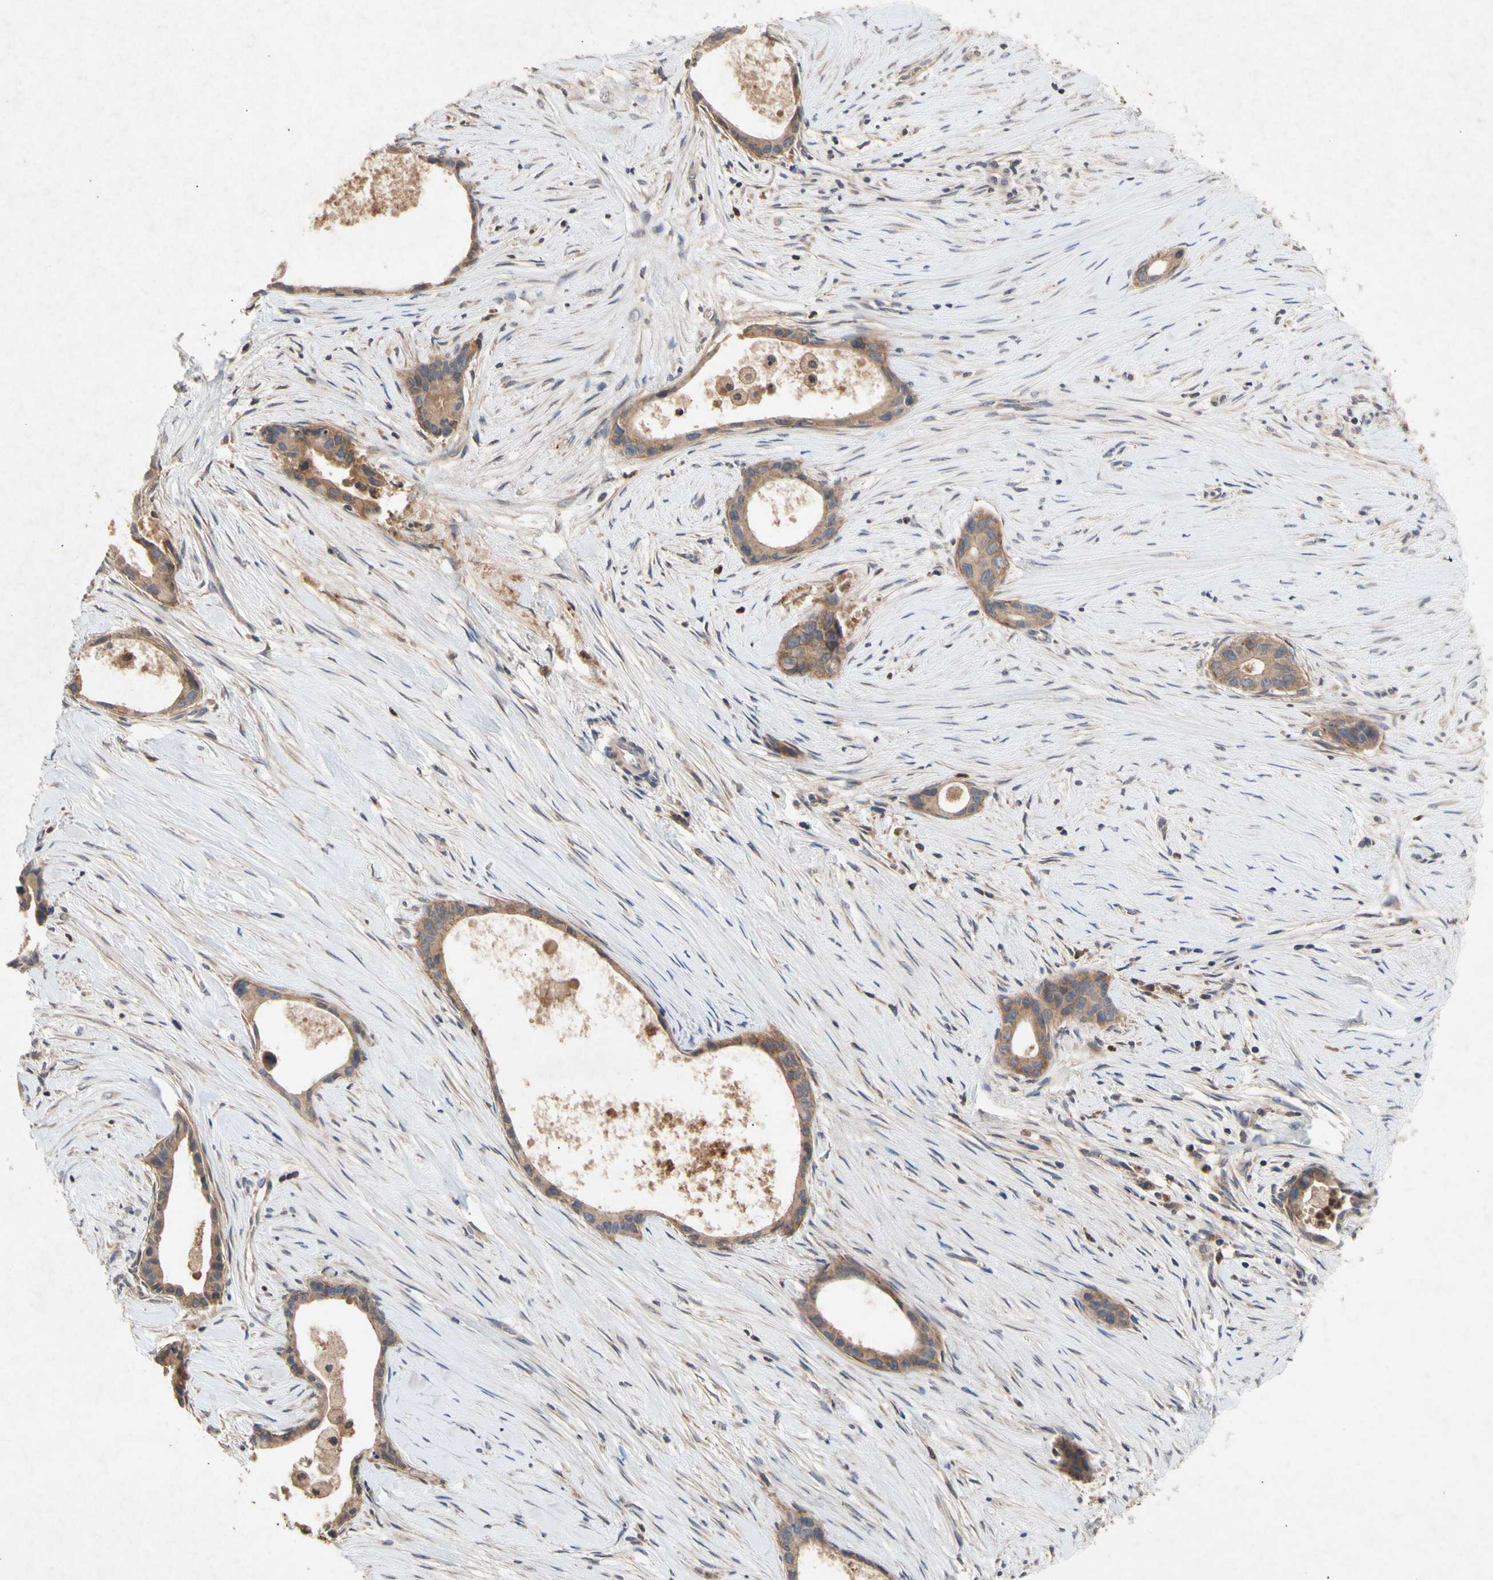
{"staining": {"intensity": "moderate", "quantity": ">75%", "location": "cytoplasmic/membranous"}, "tissue": "liver cancer", "cell_type": "Tumor cells", "image_type": "cancer", "snomed": [{"axis": "morphology", "description": "Cholangiocarcinoma"}, {"axis": "topography", "description": "Liver"}], "caption": "Immunohistochemistry (IHC) (DAB (3,3'-diaminobenzidine)) staining of human cholangiocarcinoma (liver) displays moderate cytoplasmic/membranous protein positivity in about >75% of tumor cells.", "gene": "NECTIN3", "patient": {"sex": "female", "age": 55}}